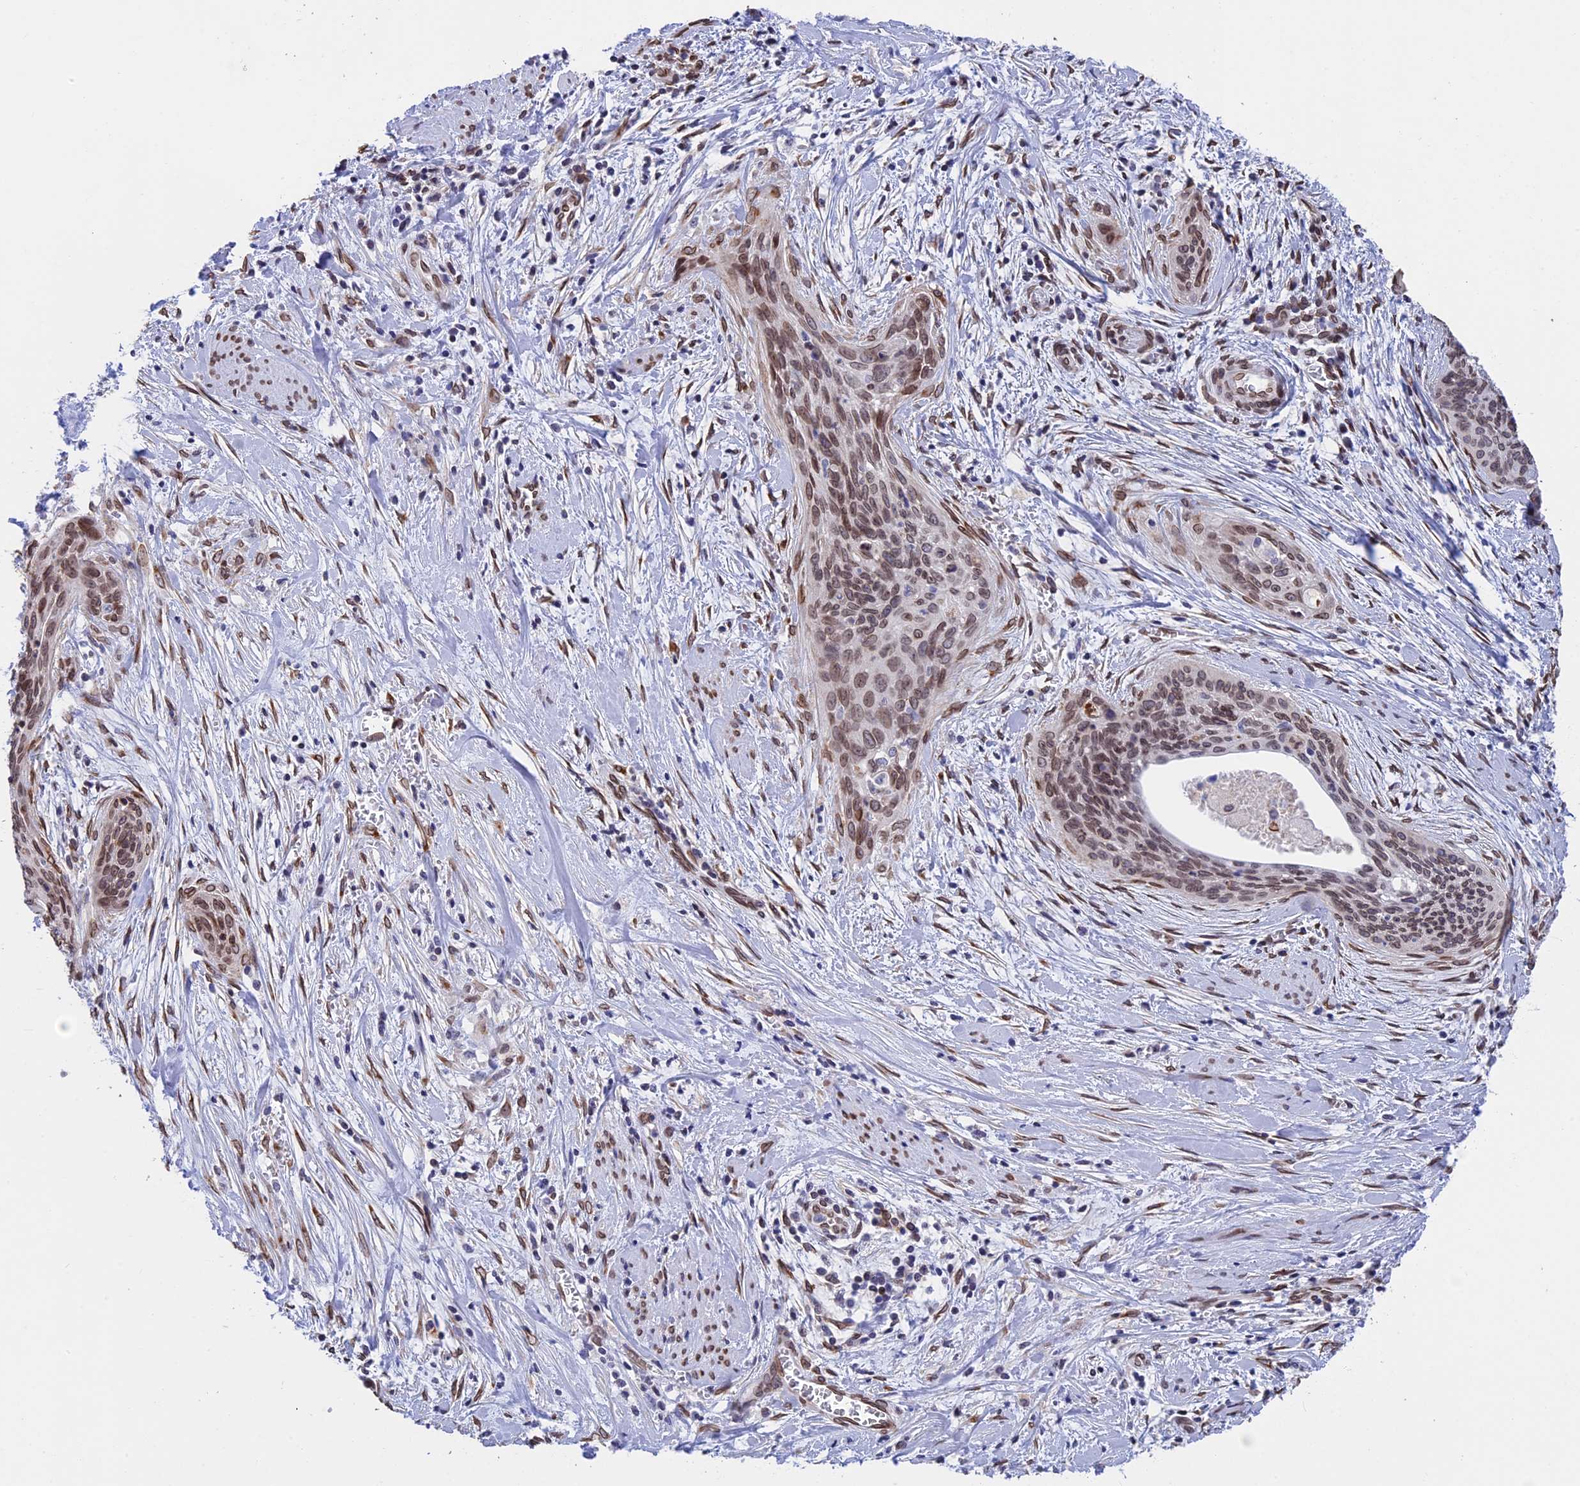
{"staining": {"intensity": "moderate", "quantity": ">75%", "location": "nuclear"}, "tissue": "cervical cancer", "cell_type": "Tumor cells", "image_type": "cancer", "snomed": [{"axis": "morphology", "description": "Squamous cell carcinoma, NOS"}, {"axis": "topography", "description": "Cervix"}], "caption": "Human cervical cancer (squamous cell carcinoma) stained with a brown dye exhibits moderate nuclear positive staining in about >75% of tumor cells.", "gene": "TMPRSS7", "patient": {"sex": "female", "age": 55}}